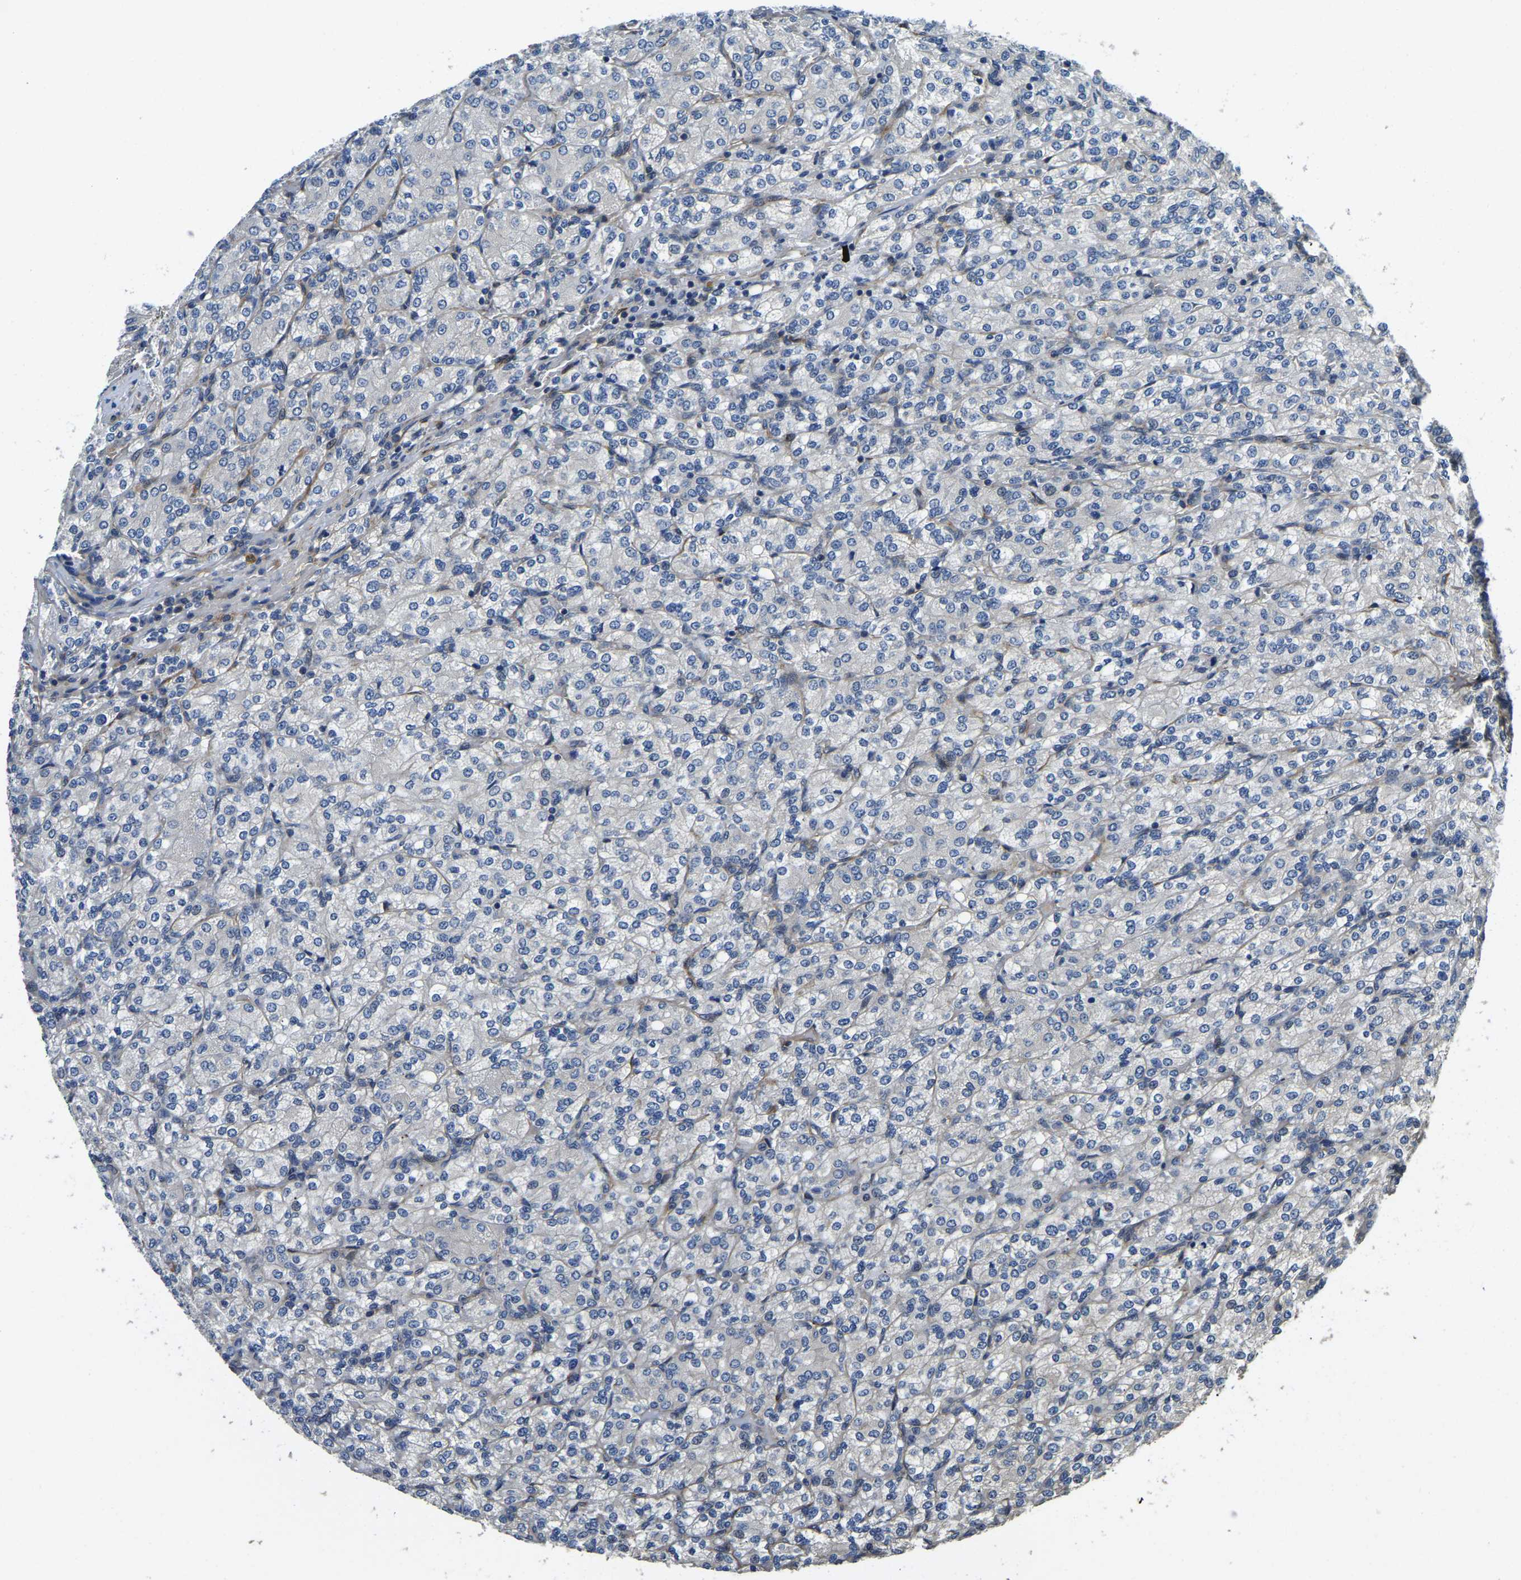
{"staining": {"intensity": "negative", "quantity": "none", "location": "none"}, "tissue": "renal cancer", "cell_type": "Tumor cells", "image_type": "cancer", "snomed": [{"axis": "morphology", "description": "Adenocarcinoma, NOS"}, {"axis": "topography", "description": "Kidney"}], "caption": "Tumor cells are negative for brown protein staining in renal cancer (adenocarcinoma).", "gene": "RNF39", "patient": {"sex": "male", "age": 77}}